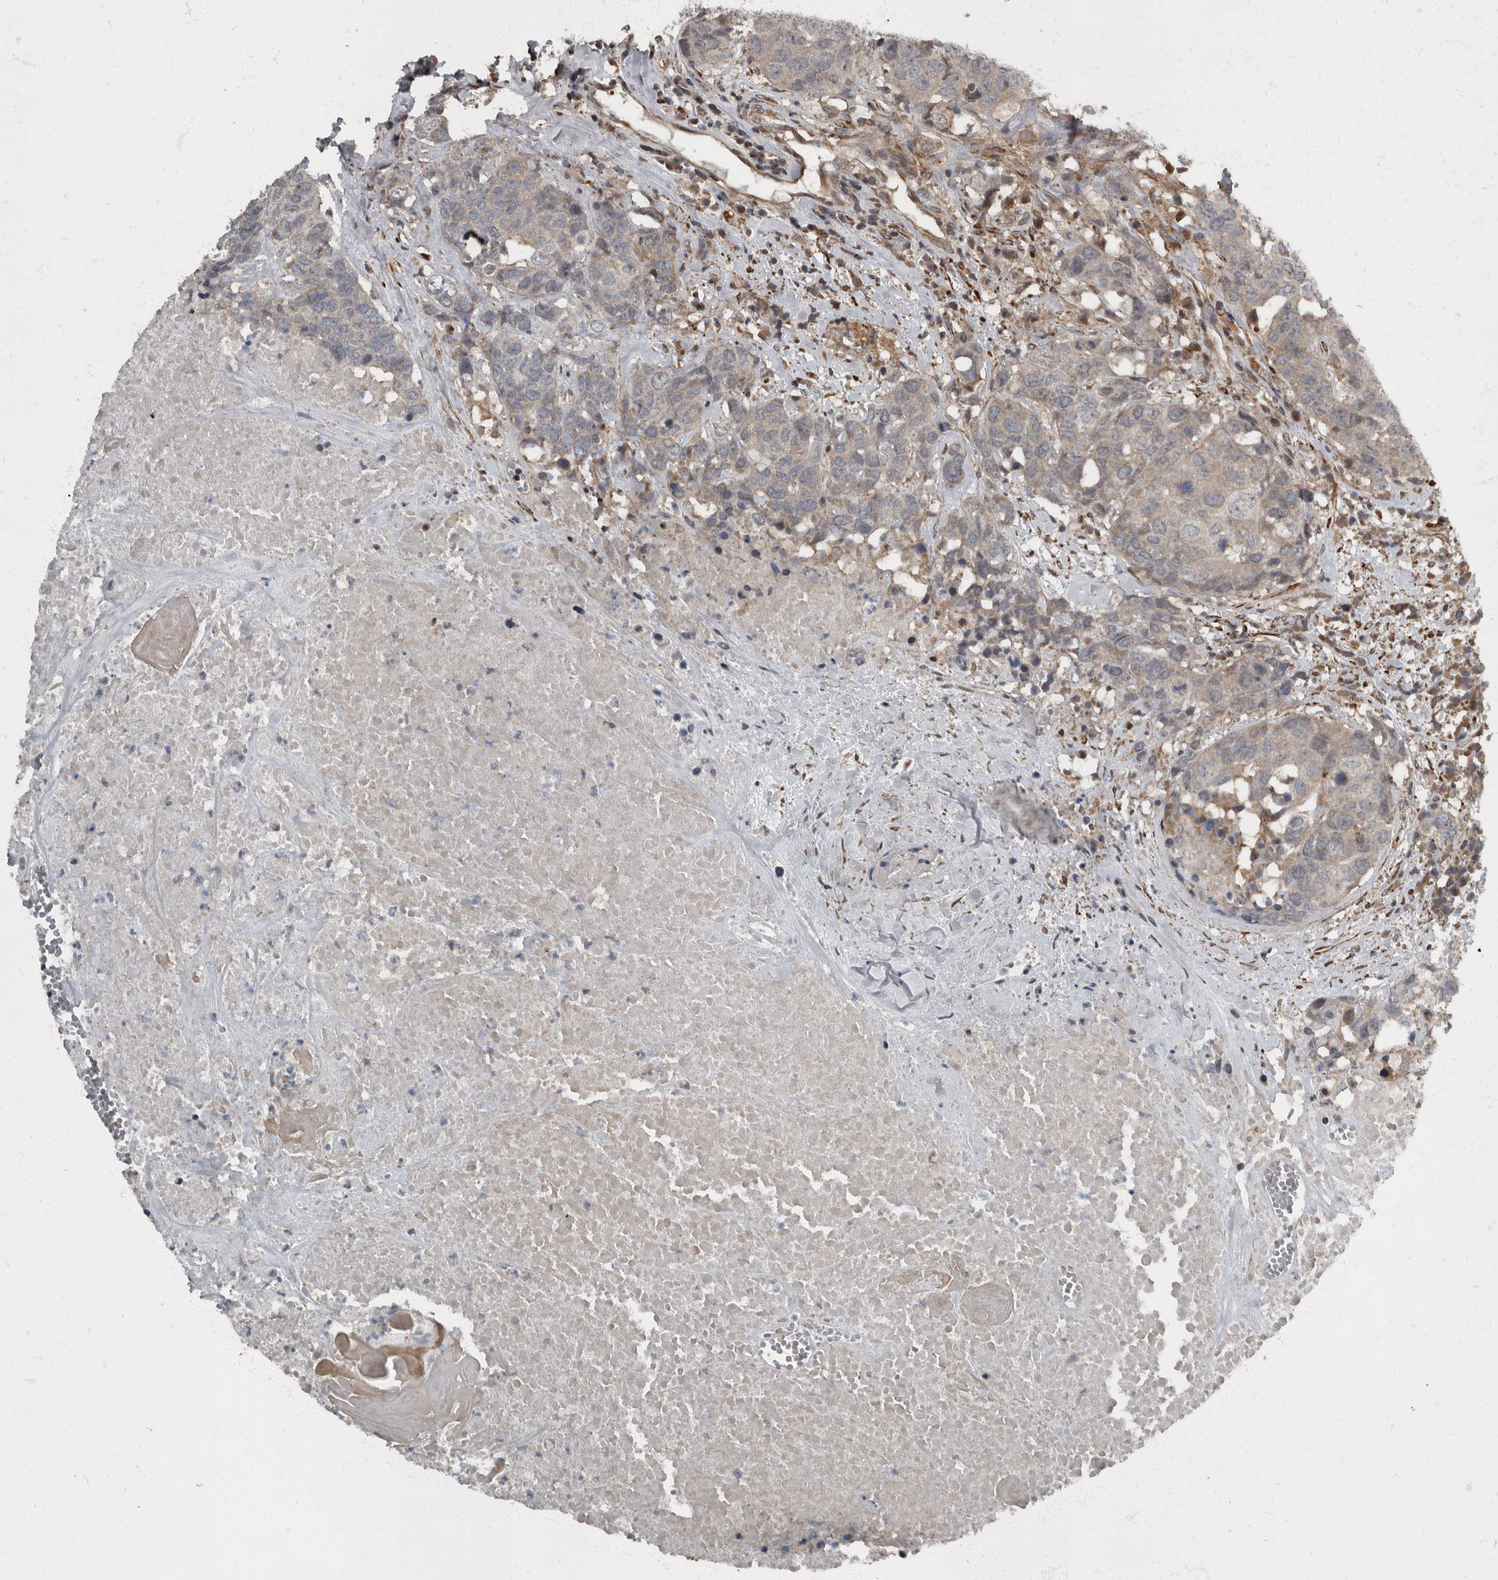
{"staining": {"intensity": "moderate", "quantity": ">75%", "location": "cytoplasmic/membranous"}, "tissue": "head and neck cancer", "cell_type": "Tumor cells", "image_type": "cancer", "snomed": [{"axis": "morphology", "description": "Squamous cell carcinoma, NOS"}, {"axis": "topography", "description": "Head-Neck"}], "caption": "Head and neck cancer stained with a protein marker shows moderate staining in tumor cells.", "gene": "RABGGTB", "patient": {"sex": "male", "age": 66}}